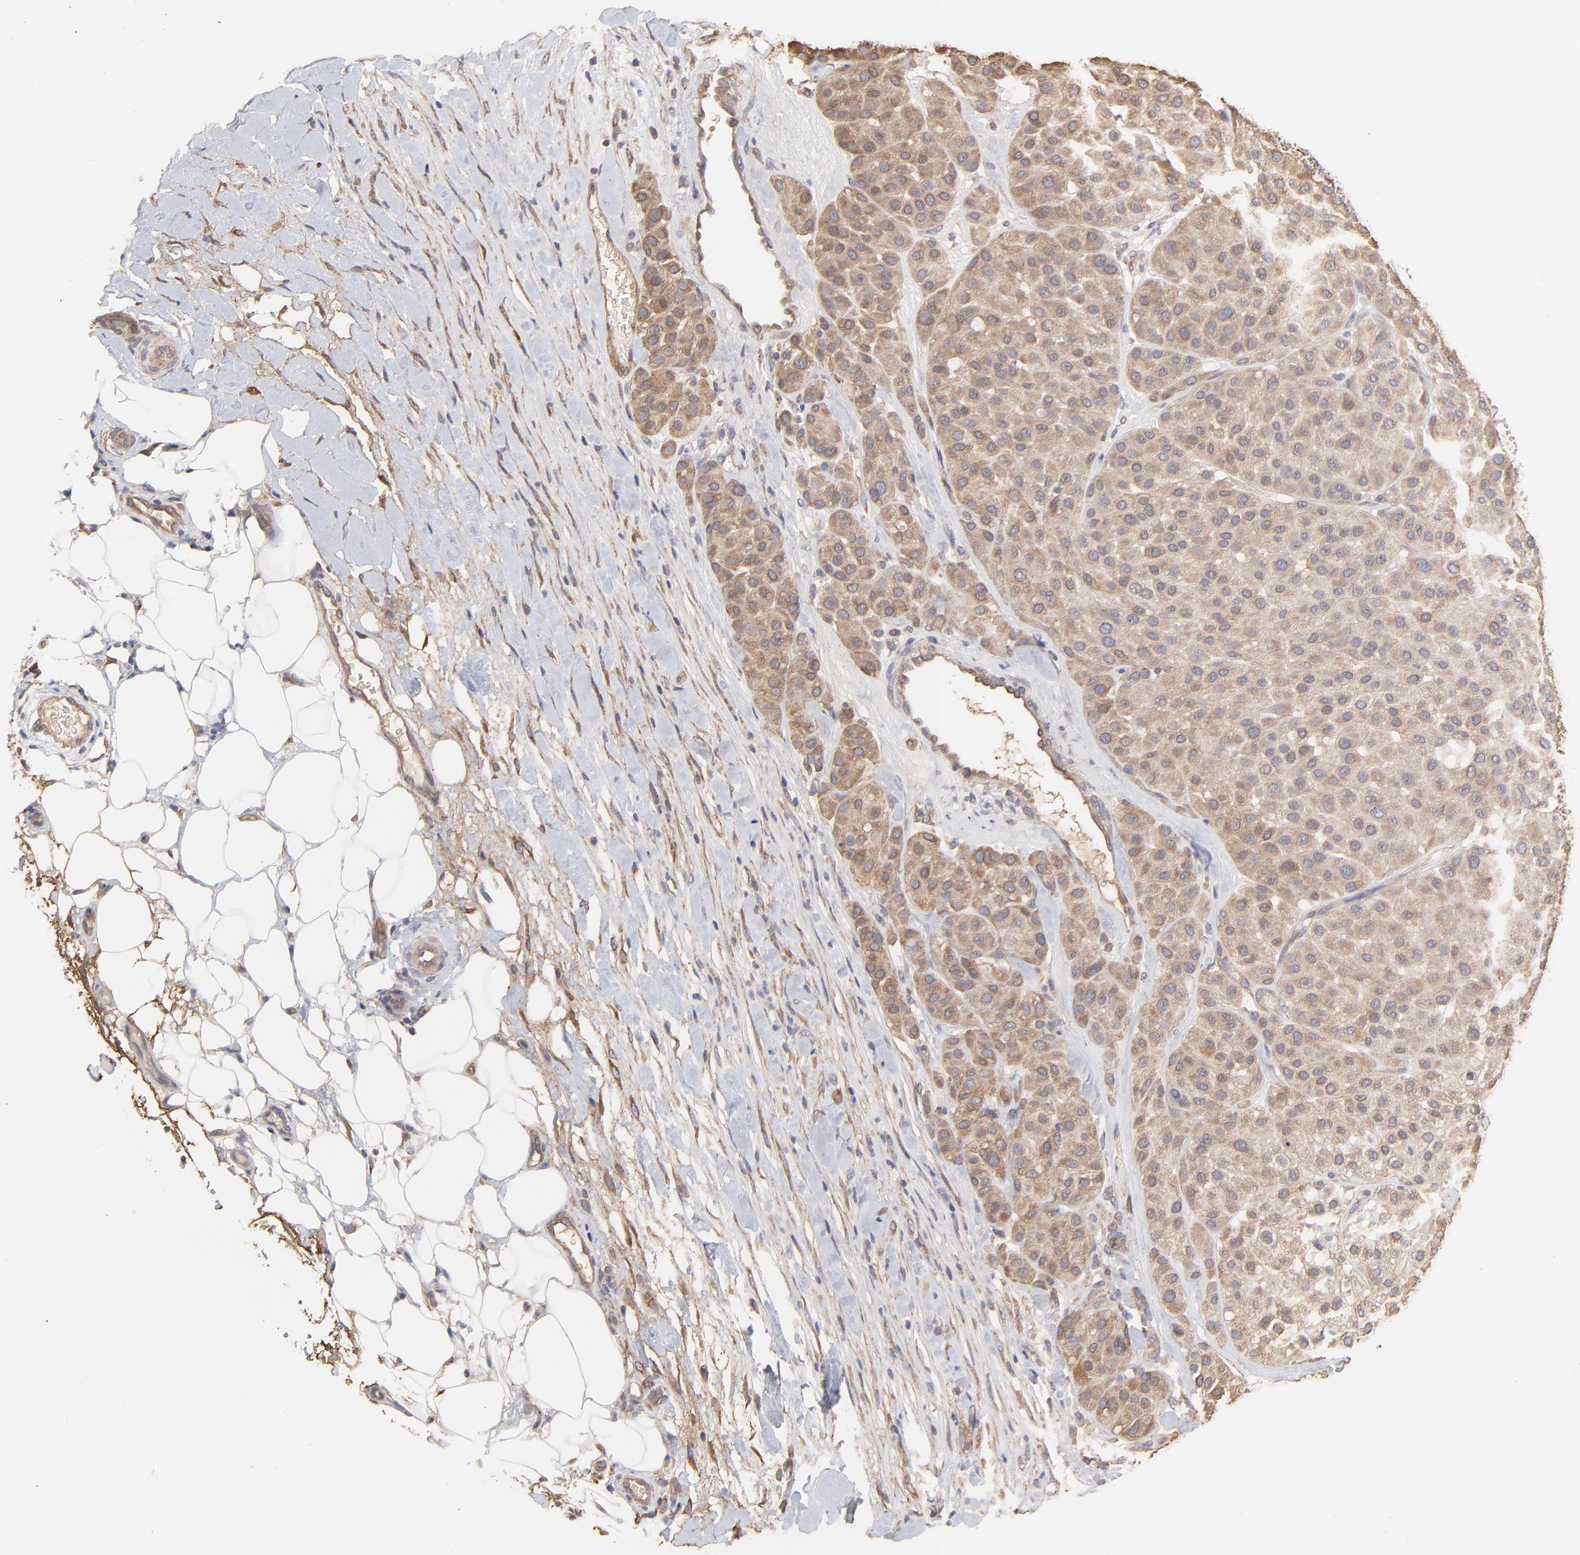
{"staining": {"intensity": "weak", "quantity": ">75%", "location": "cytoplasmic/membranous"}, "tissue": "melanoma", "cell_type": "Tumor cells", "image_type": "cancer", "snomed": [{"axis": "morphology", "description": "Normal tissue, NOS"}, {"axis": "morphology", "description": "Malignant melanoma, Metastatic site"}, {"axis": "topography", "description": "Skin"}], "caption": "A brown stain shows weak cytoplasmic/membranous expression of a protein in melanoma tumor cells.", "gene": "LRCH2", "patient": {"sex": "male", "age": 41}}